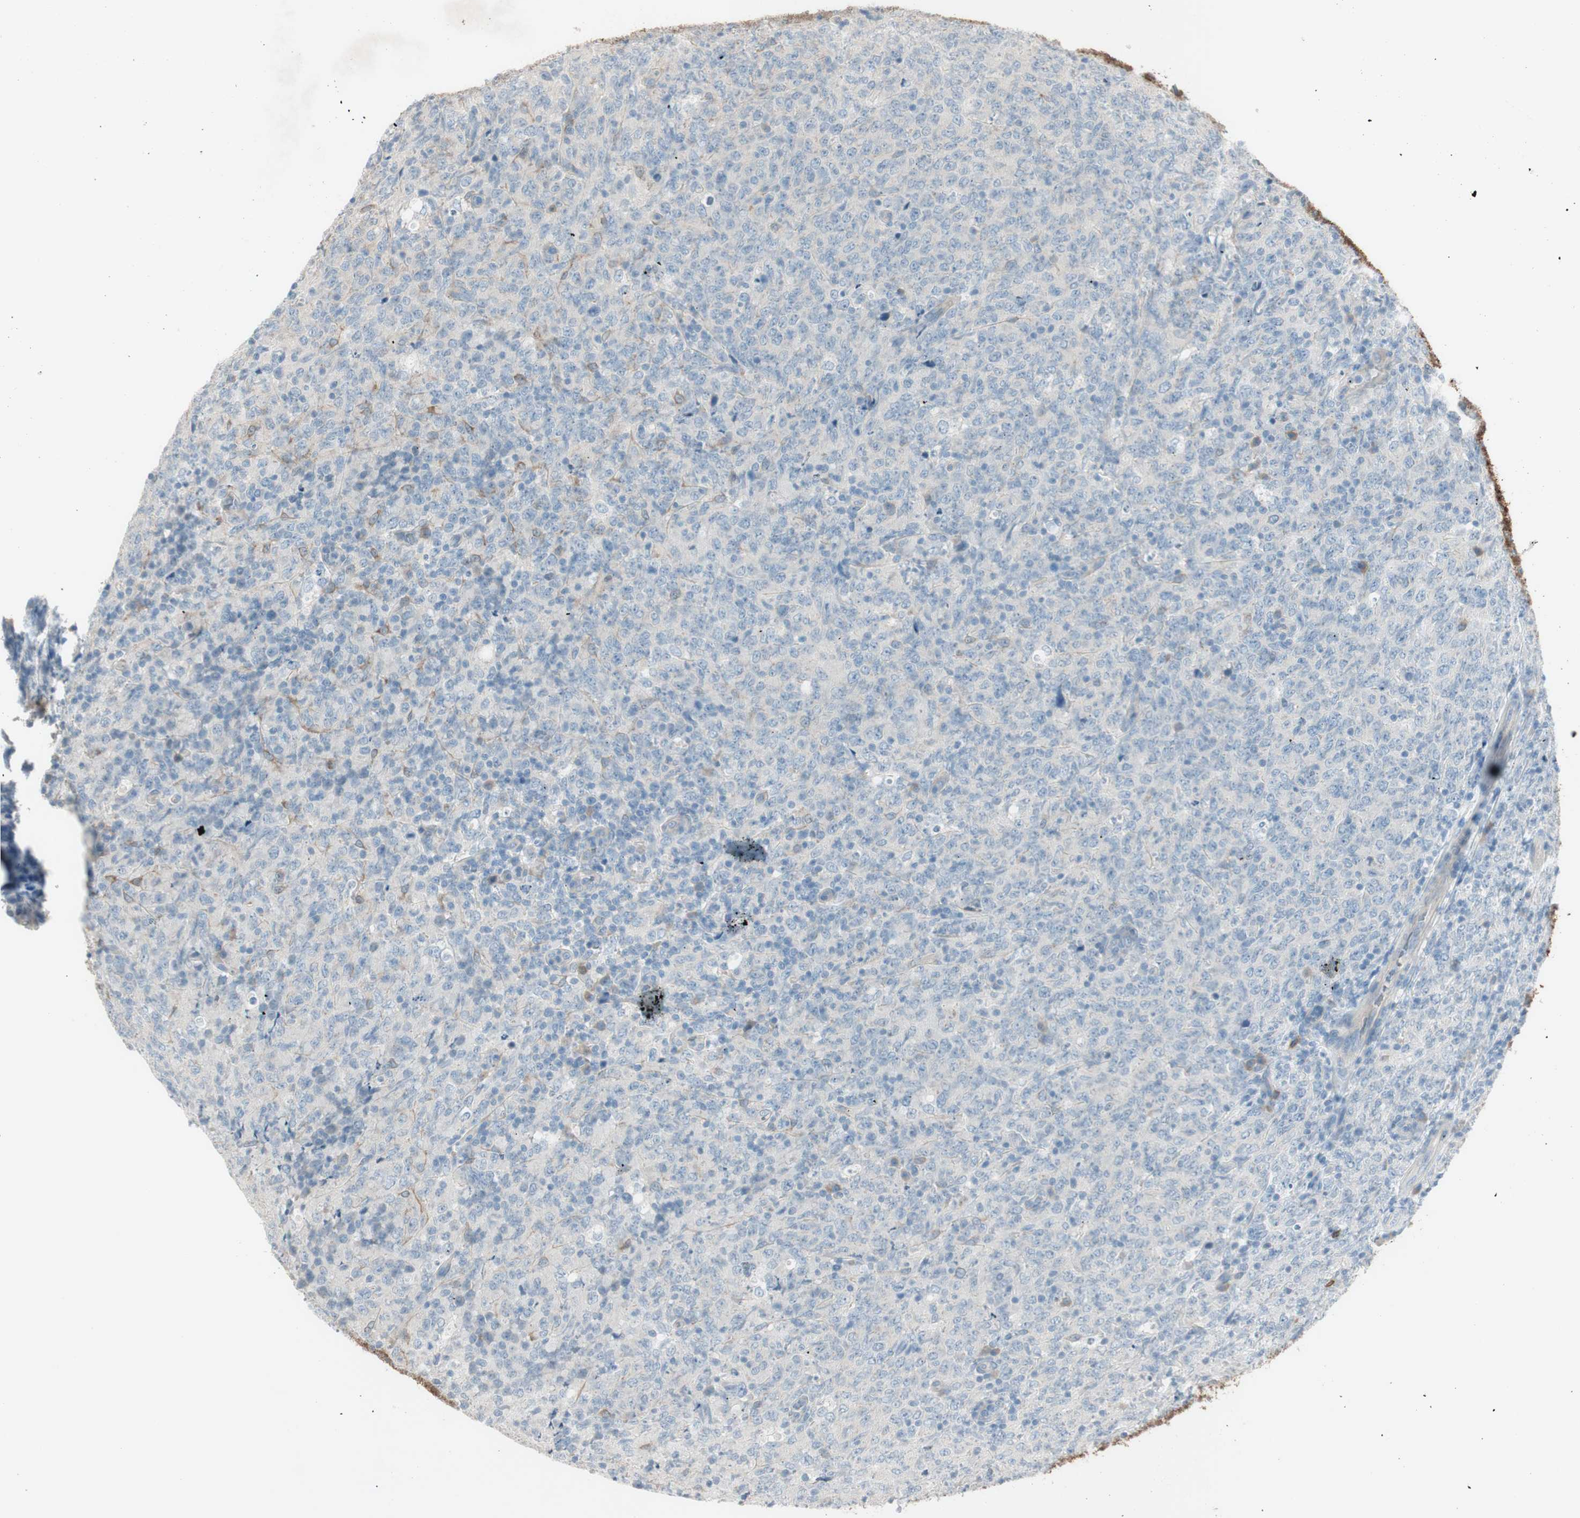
{"staining": {"intensity": "weak", "quantity": "<25%", "location": "cytoplasmic/membranous"}, "tissue": "lymphoma", "cell_type": "Tumor cells", "image_type": "cancer", "snomed": [{"axis": "morphology", "description": "Malignant lymphoma, non-Hodgkin's type, High grade"}, {"axis": "topography", "description": "Tonsil"}], "caption": "High power microscopy image of an immunohistochemistry (IHC) micrograph of malignant lymphoma, non-Hodgkin's type (high-grade), revealing no significant positivity in tumor cells. The staining was performed using DAB to visualize the protein expression in brown, while the nuclei were stained in blue with hematoxylin (Magnification: 20x).", "gene": "MAPRE3", "patient": {"sex": "female", "age": 36}}